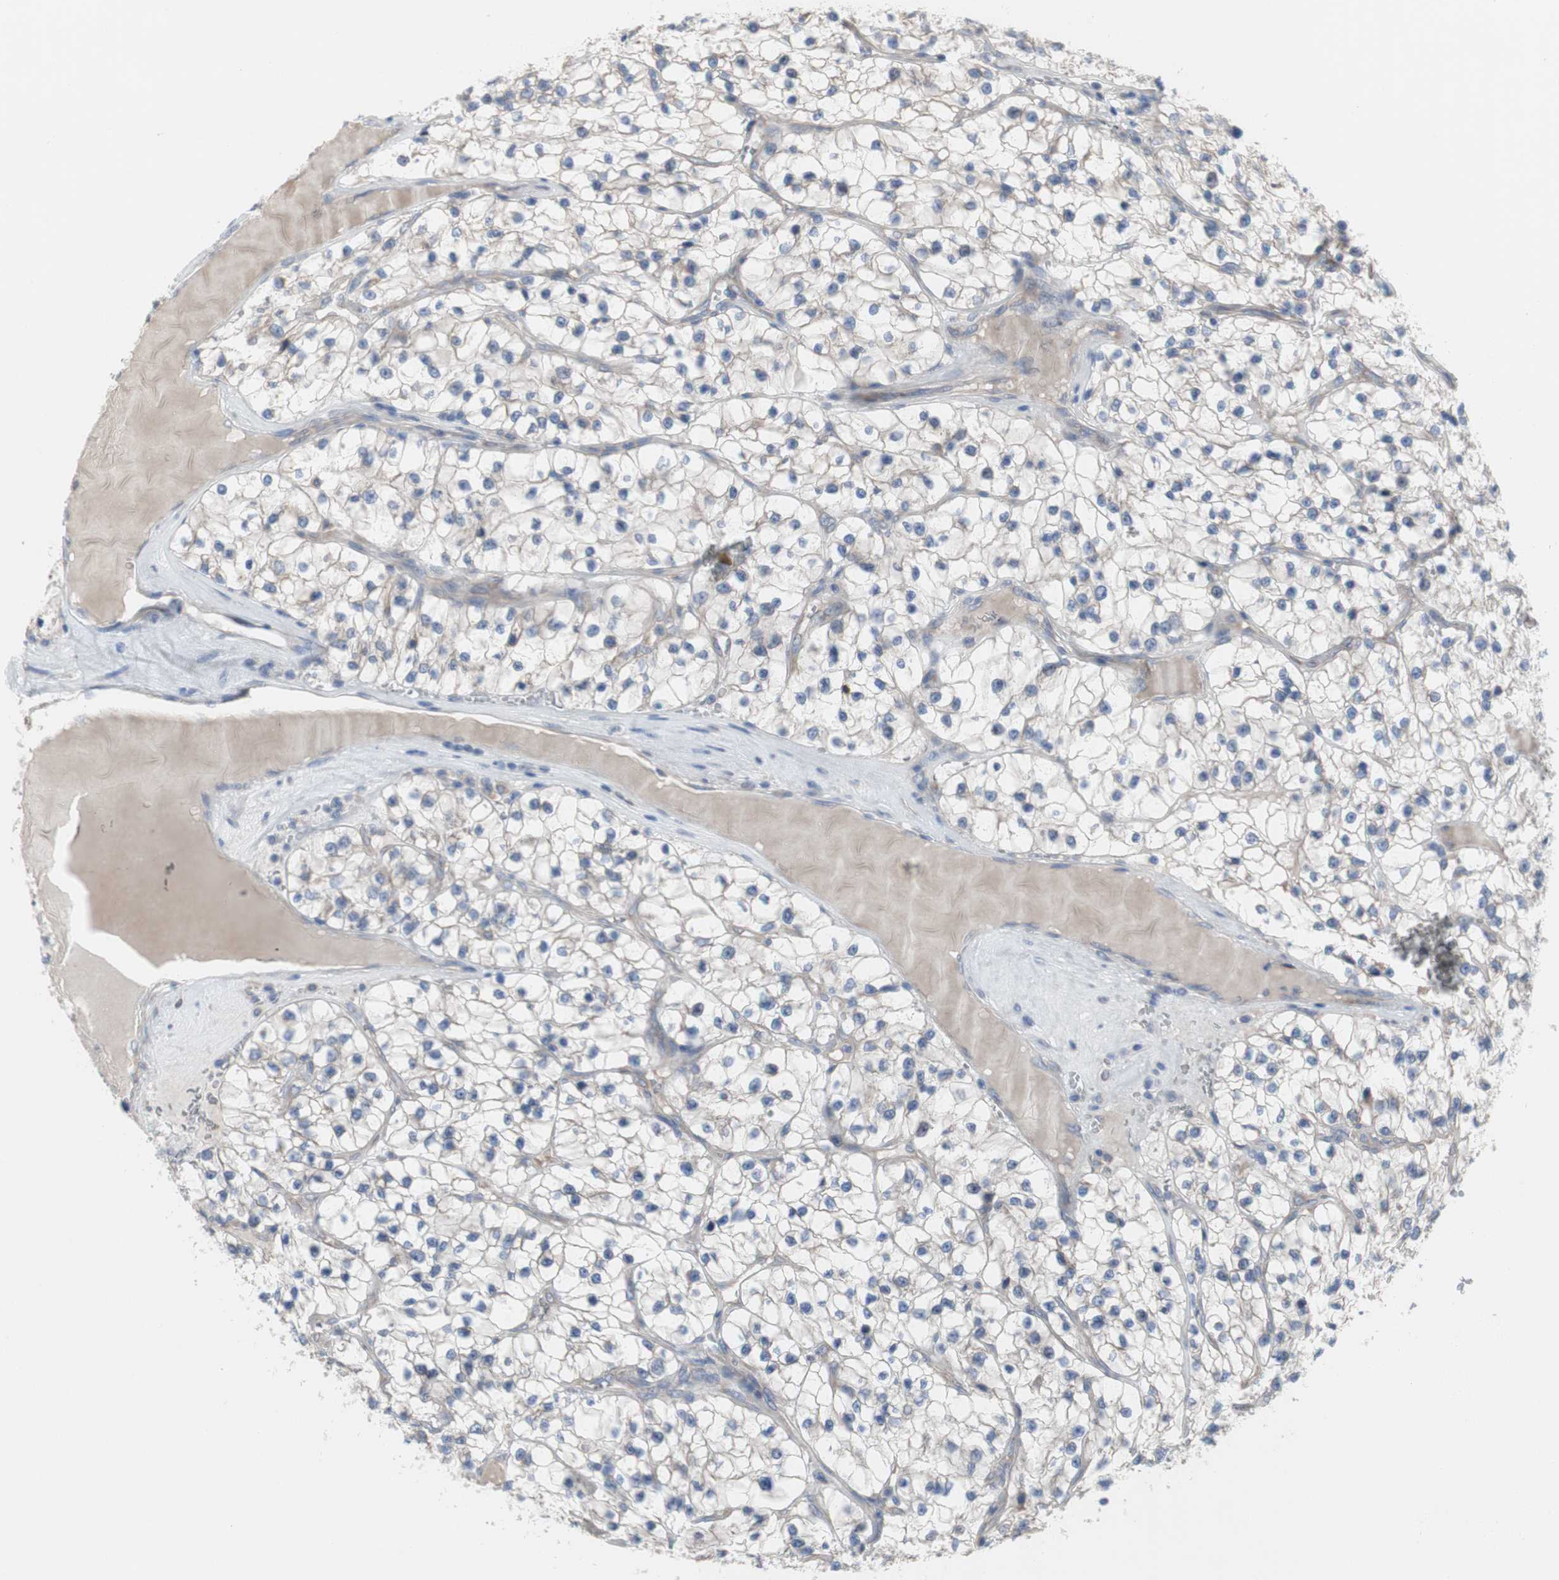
{"staining": {"intensity": "negative", "quantity": "none", "location": "none"}, "tissue": "renal cancer", "cell_type": "Tumor cells", "image_type": "cancer", "snomed": [{"axis": "morphology", "description": "Adenocarcinoma, NOS"}, {"axis": "topography", "description": "Kidney"}], "caption": "A high-resolution micrograph shows immunohistochemistry staining of renal adenocarcinoma, which reveals no significant staining in tumor cells. (DAB immunohistochemistry with hematoxylin counter stain).", "gene": "TTC14", "patient": {"sex": "female", "age": 57}}